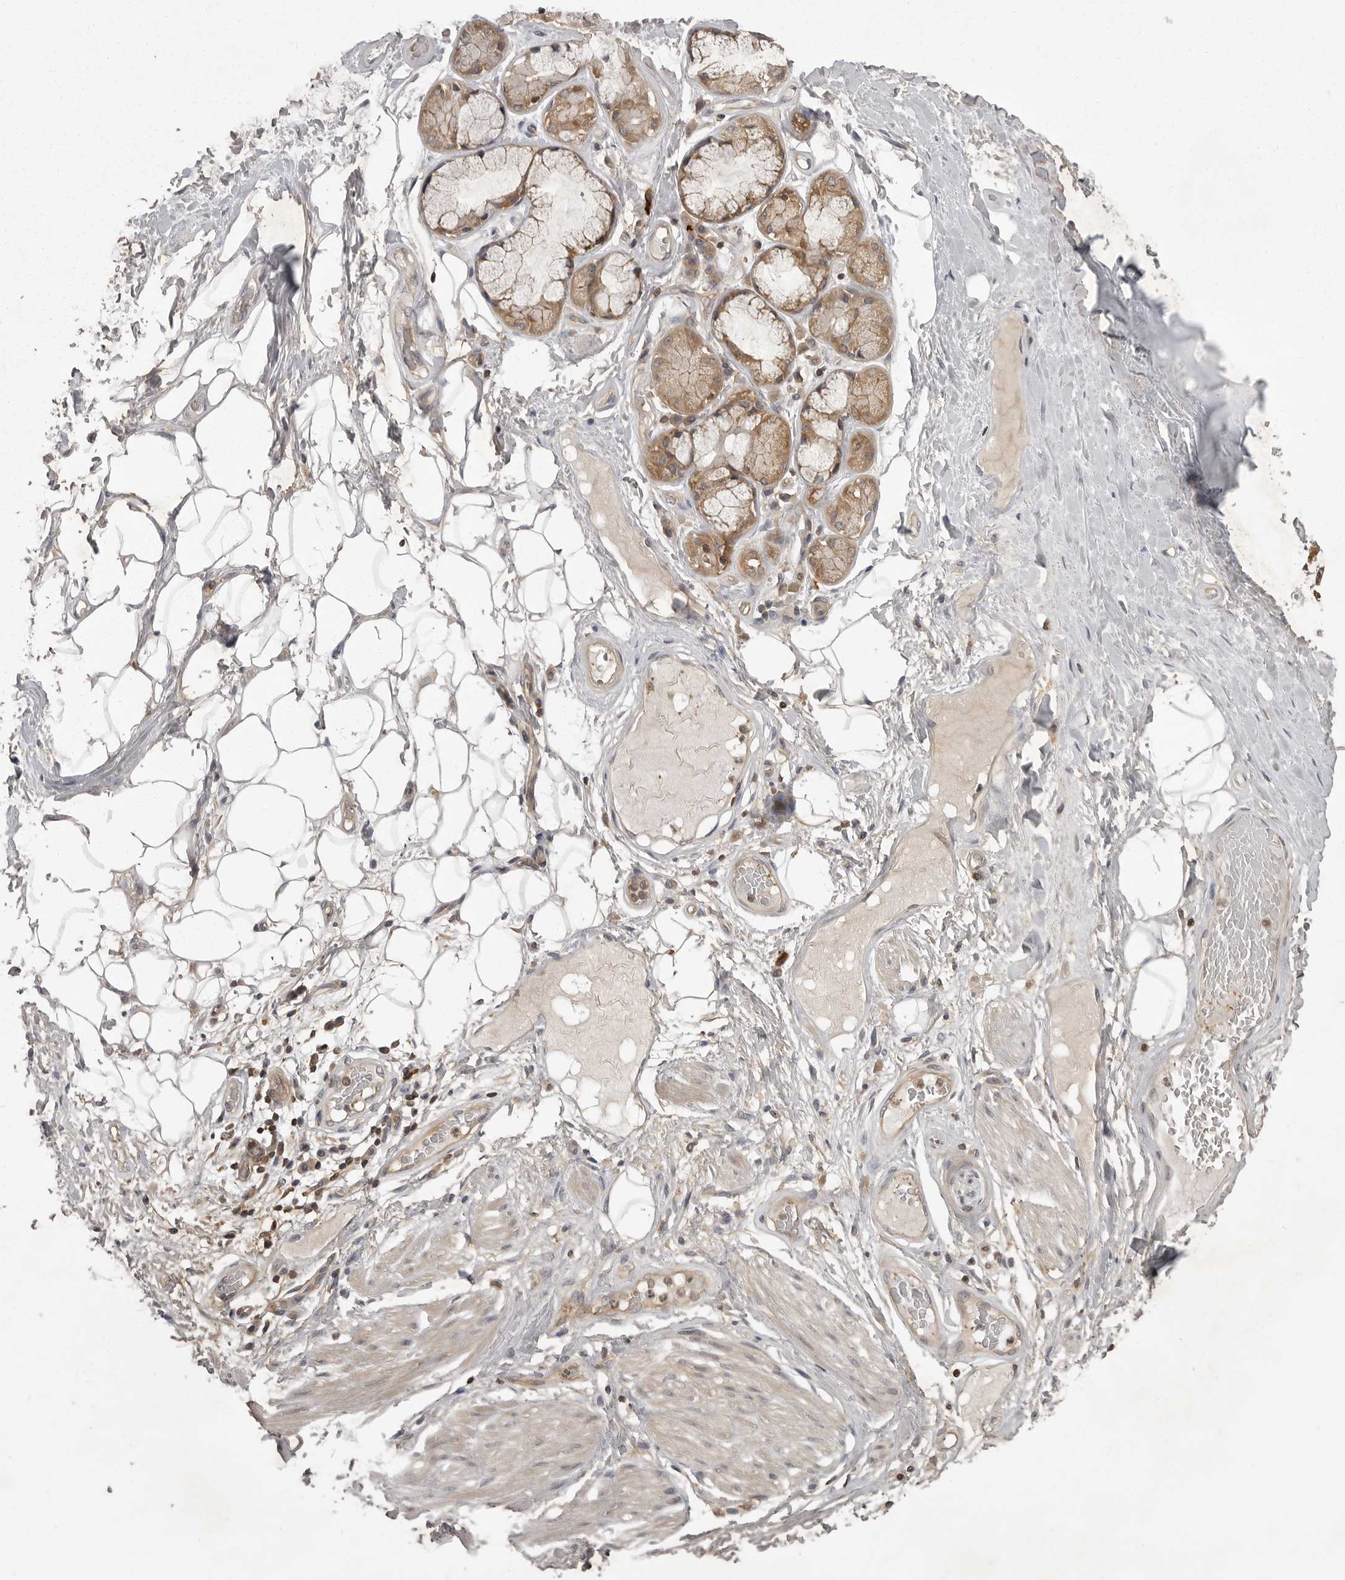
{"staining": {"intensity": "negative", "quantity": "none", "location": "none"}, "tissue": "adipose tissue", "cell_type": "Adipocytes", "image_type": "normal", "snomed": [{"axis": "morphology", "description": "Normal tissue, NOS"}, {"axis": "topography", "description": "Bronchus"}], "caption": "This is a photomicrograph of immunohistochemistry (IHC) staining of normal adipose tissue, which shows no expression in adipocytes.", "gene": "STK24", "patient": {"sex": "male", "age": 66}}